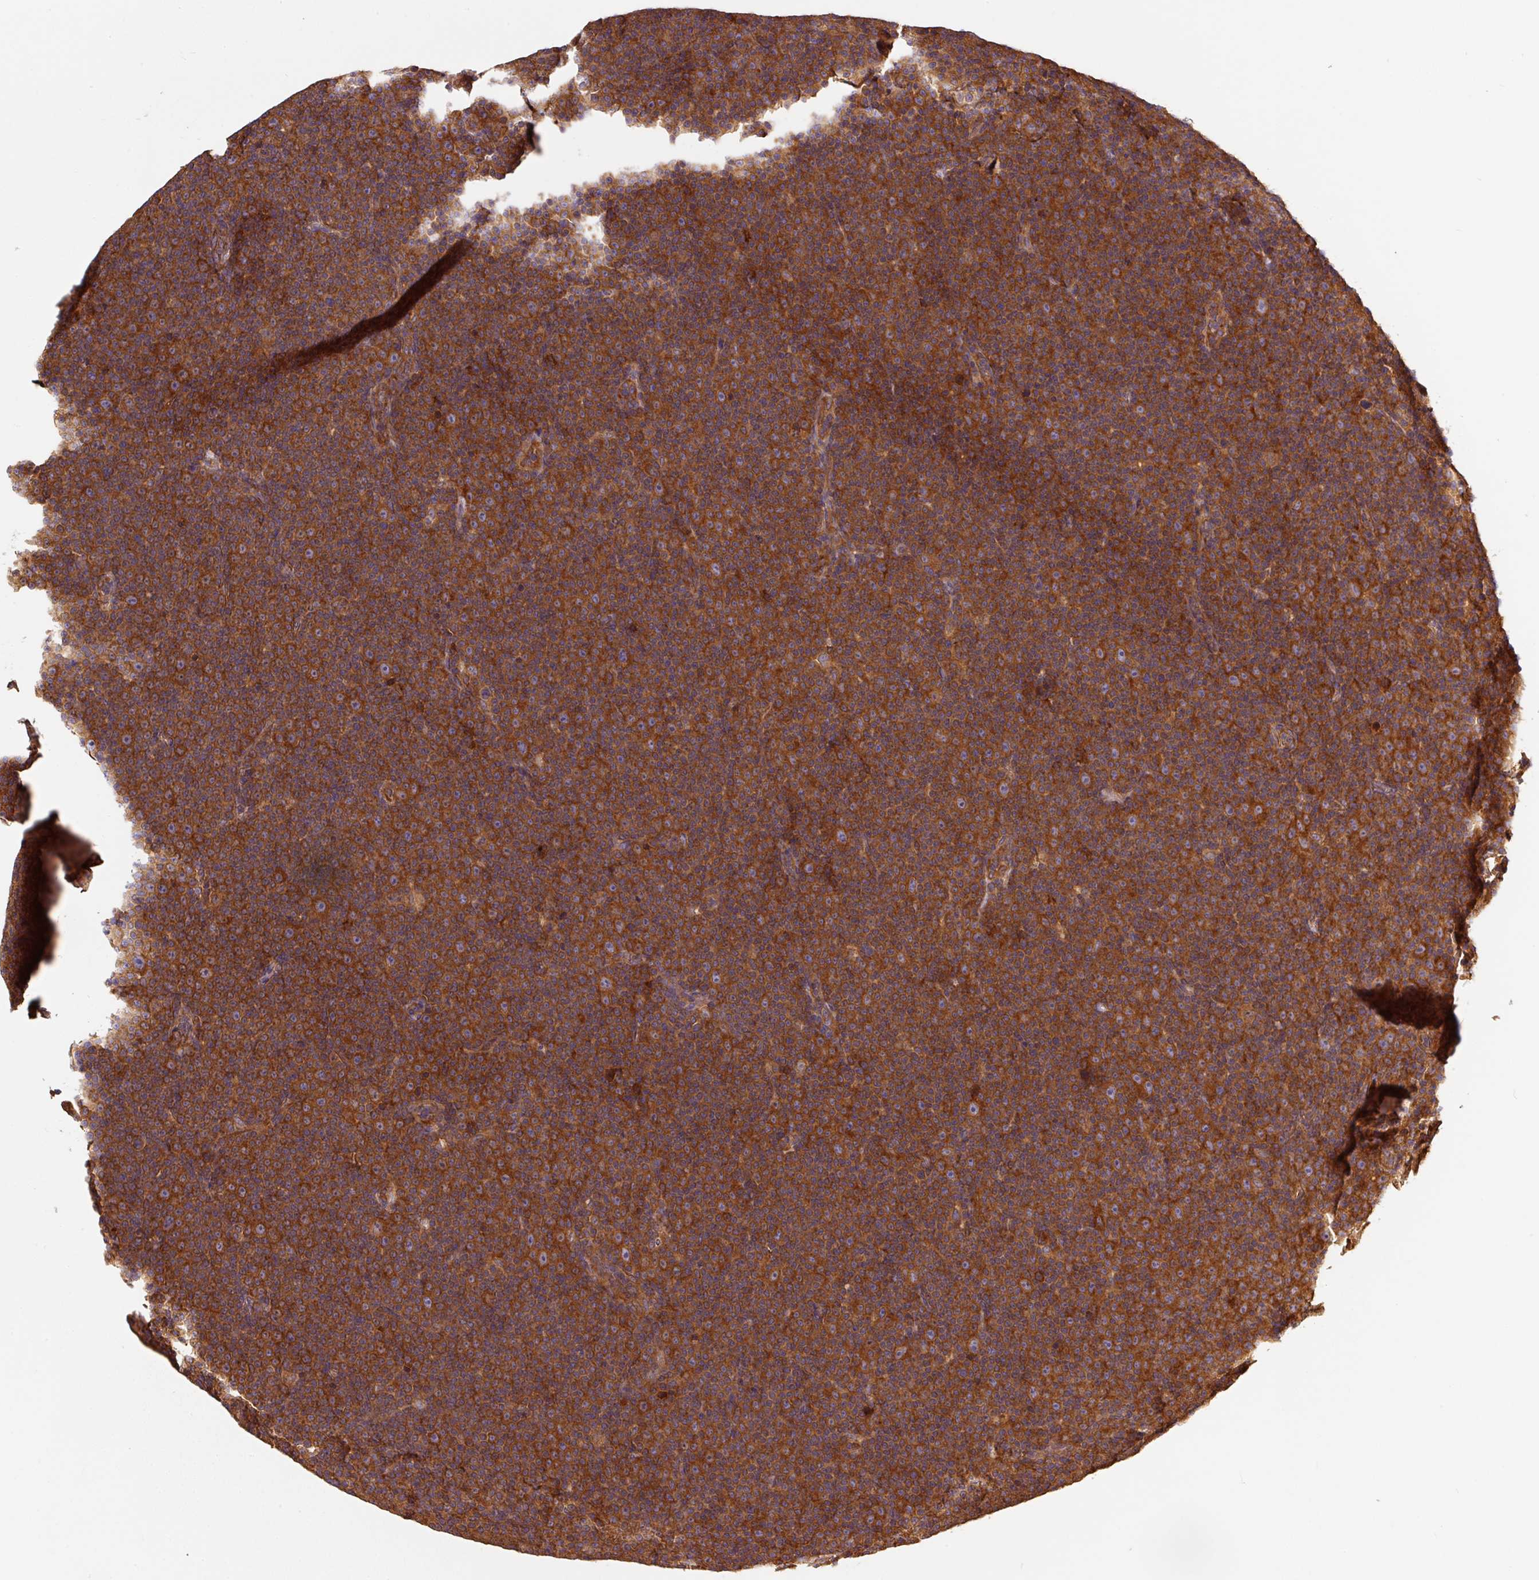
{"staining": {"intensity": "strong", "quantity": ">75%", "location": "cytoplasmic/membranous"}, "tissue": "lymphoma", "cell_type": "Tumor cells", "image_type": "cancer", "snomed": [{"axis": "morphology", "description": "Malignant lymphoma, non-Hodgkin's type, Low grade"}, {"axis": "topography", "description": "Lymph node"}], "caption": "There is high levels of strong cytoplasmic/membranous positivity in tumor cells of lymphoma, as demonstrated by immunohistochemical staining (brown color).", "gene": "EIF2S2", "patient": {"sex": "female", "age": 67}}